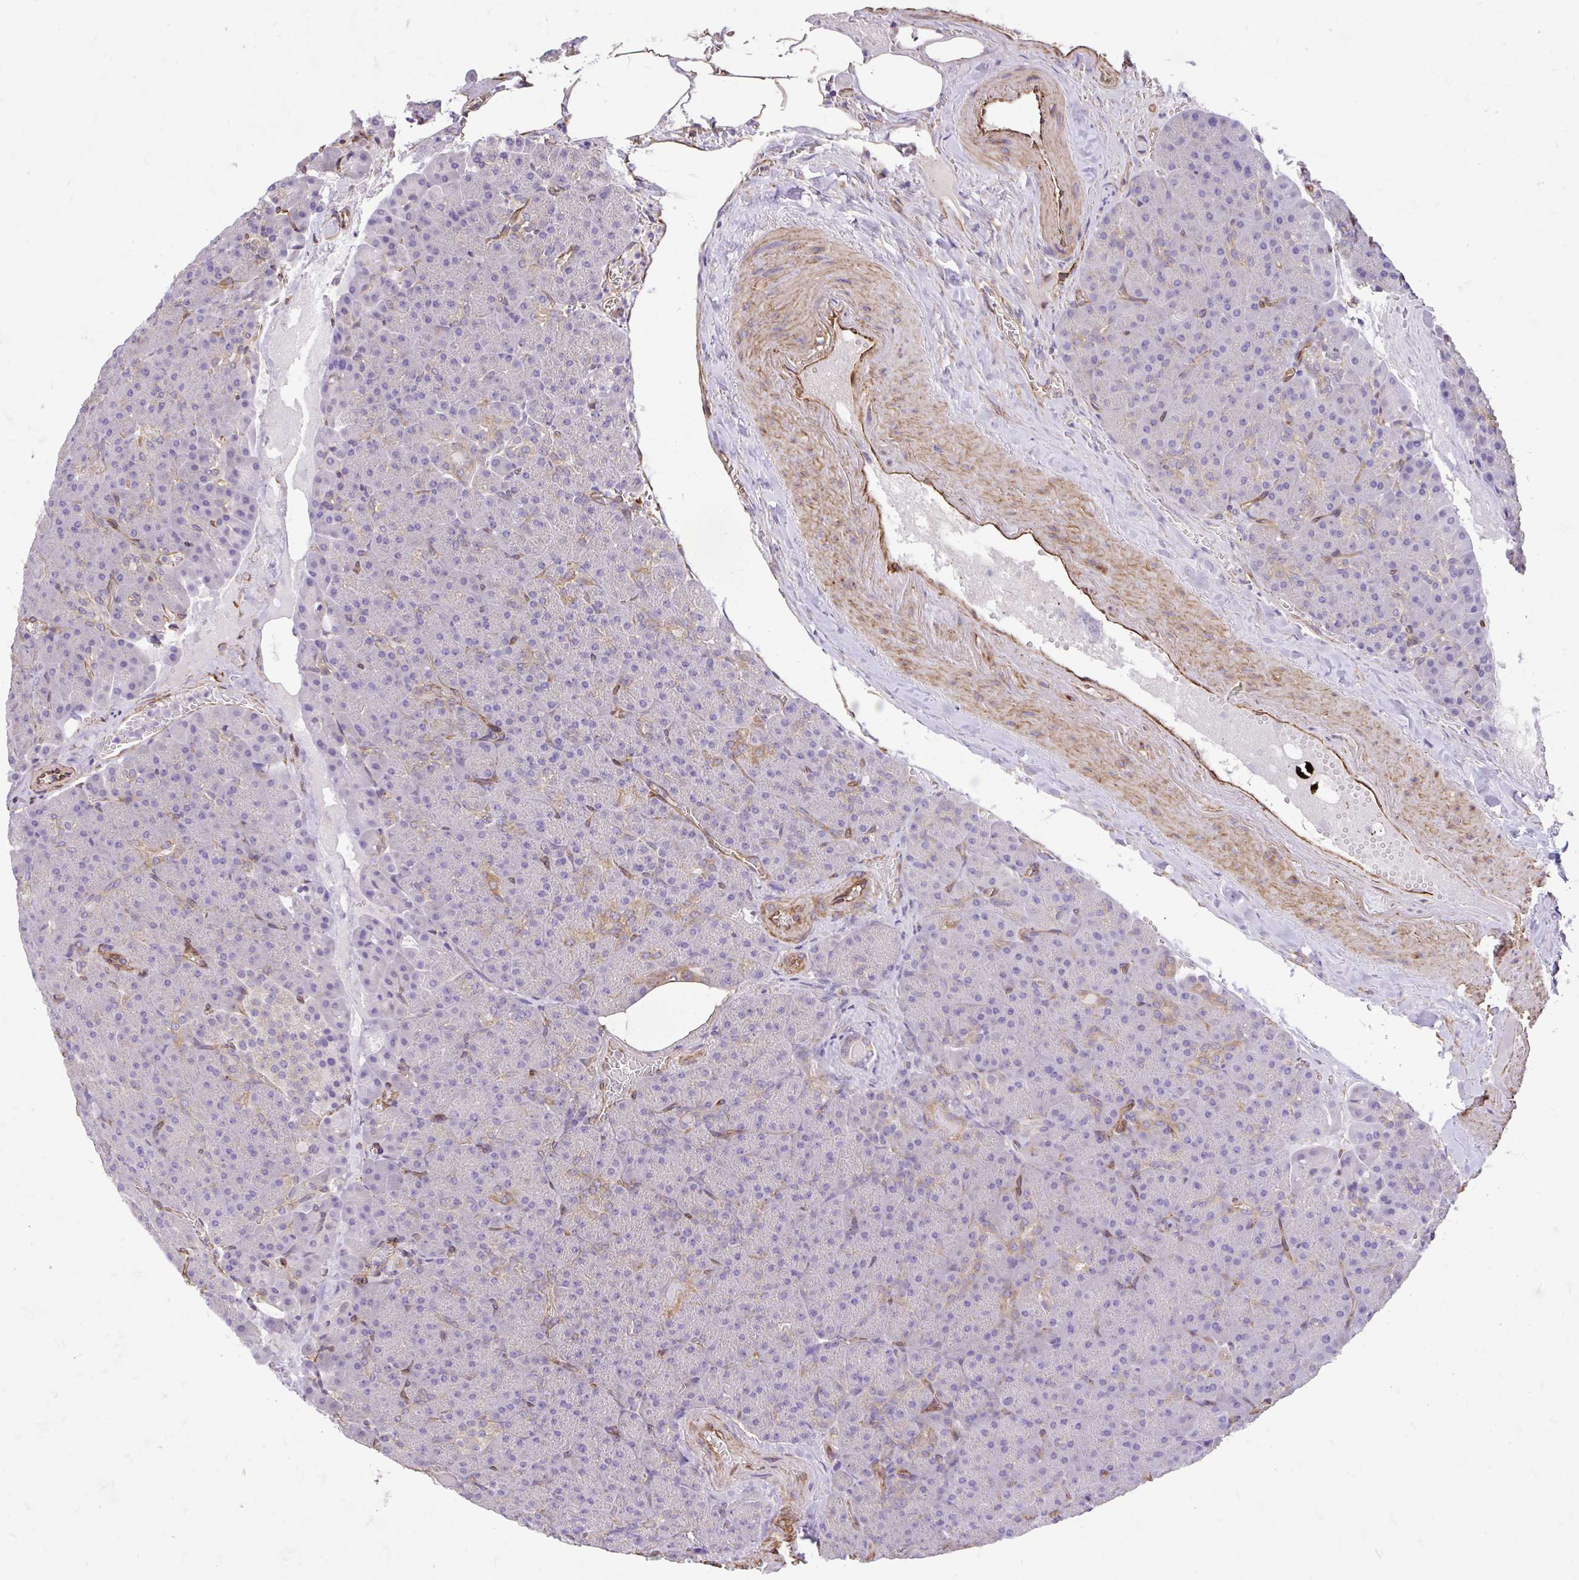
{"staining": {"intensity": "moderate", "quantity": "<25%", "location": "cytoplasmic/membranous"}, "tissue": "pancreas", "cell_type": "Exocrine glandular cells", "image_type": "normal", "snomed": [{"axis": "morphology", "description": "Normal tissue, NOS"}, {"axis": "topography", "description": "Pancreas"}], "caption": "Immunohistochemistry micrograph of benign pancreas: pancreas stained using immunohistochemistry exhibits low levels of moderate protein expression localized specifically in the cytoplasmic/membranous of exocrine glandular cells, appearing as a cytoplasmic/membranous brown color.", "gene": "PTPRK", "patient": {"sex": "female", "age": 74}}